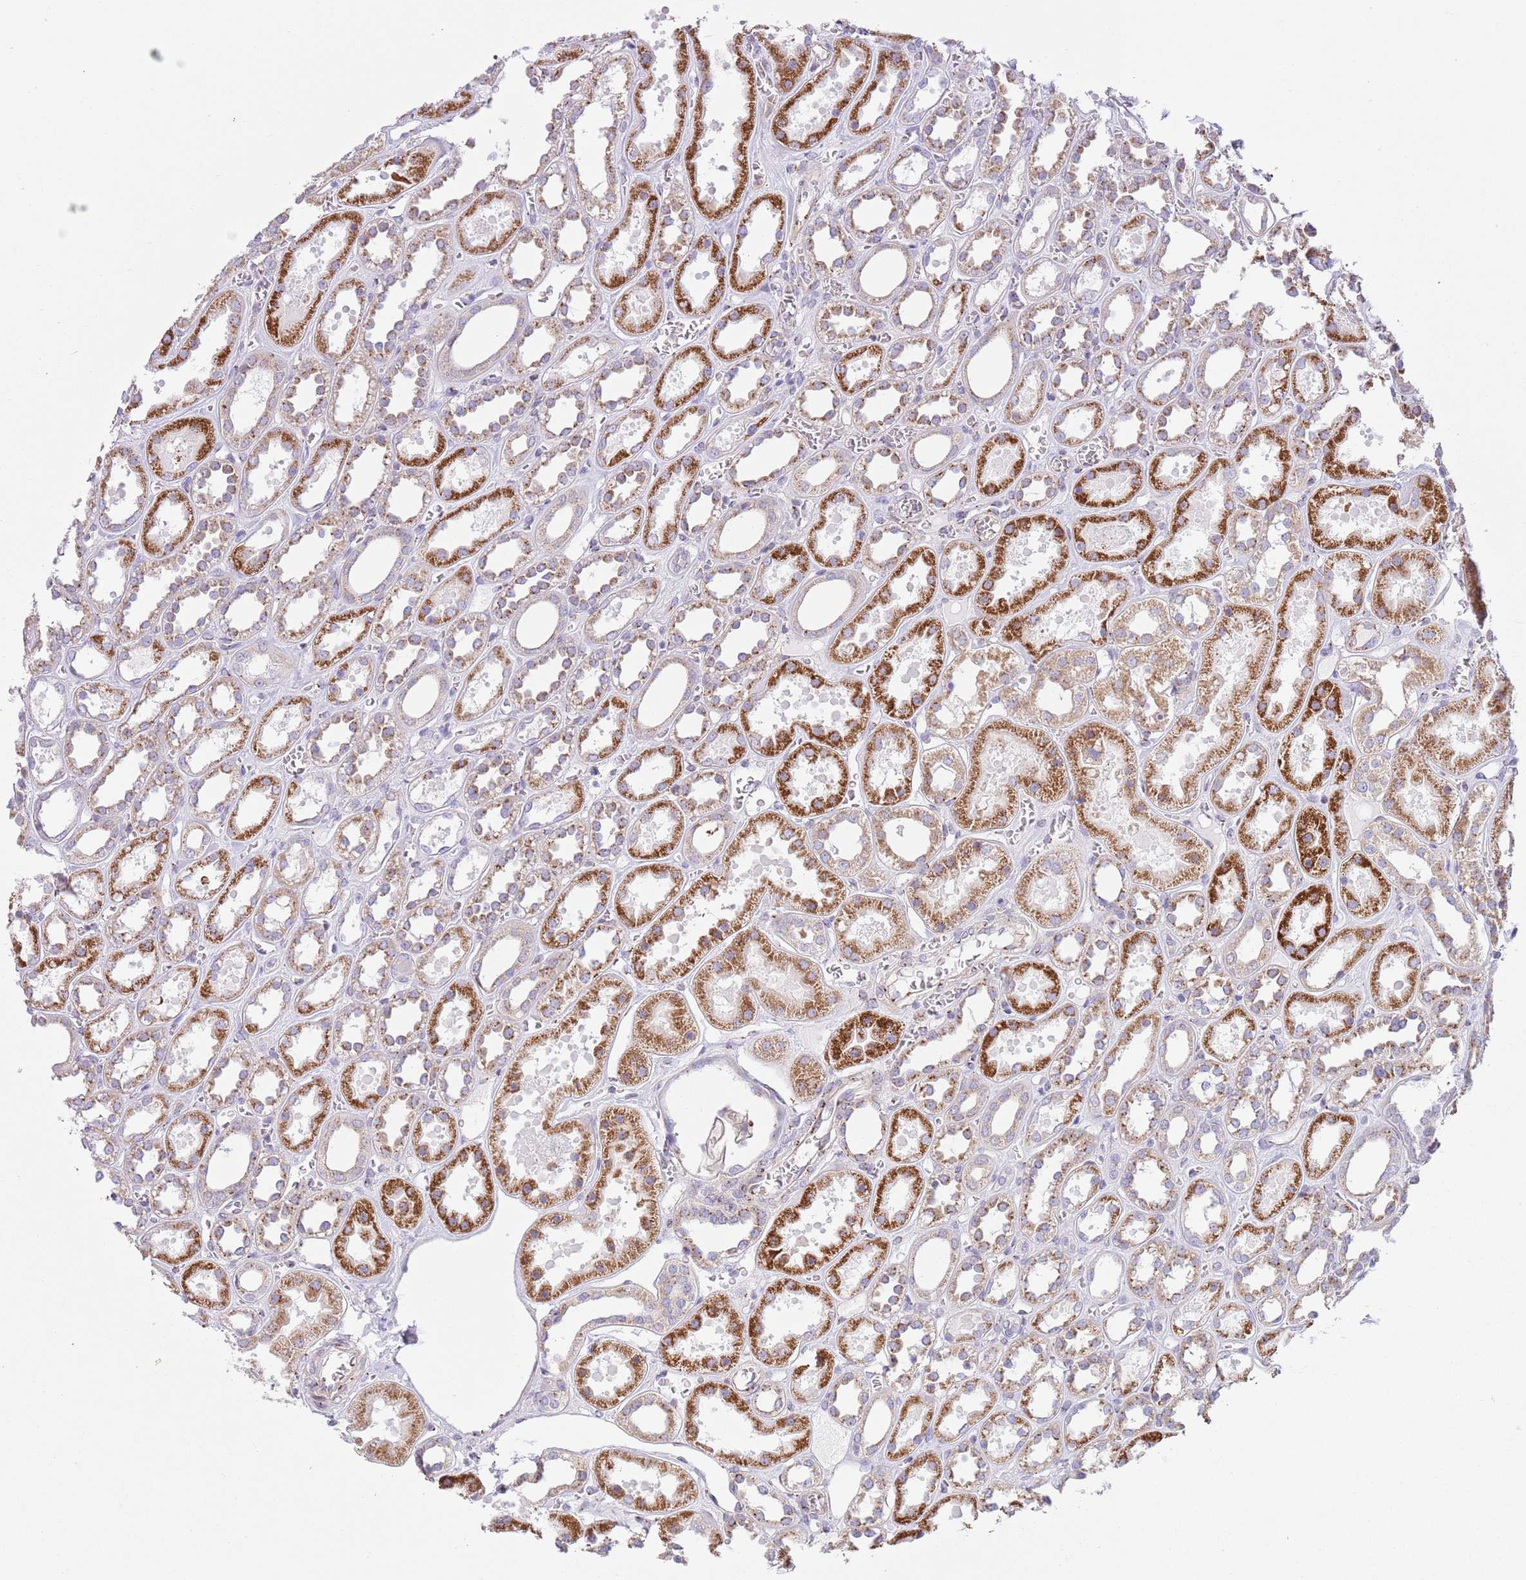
{"staining": {"intensity": "moderate", "quantity": "25%-75%", "location": "cytoplasmic/membranous"}, "tissue": "kidney", "cell_type": "Cells in glomeruli", "image_type": "normal", "snomed": [{"axis": "morphology", "description": "Normal tissue, NOS"}, {"axis": "topography", "description": "Kidney"}], "caption": "Moderate cytoplasmic/membranous positivity for a protein is seen in about 25%-75% of cells in glomeruli of normal kidney using immunohistochemistry.", "gene": "C20orf96", "patient": {"sex": "female", "age": 41}}